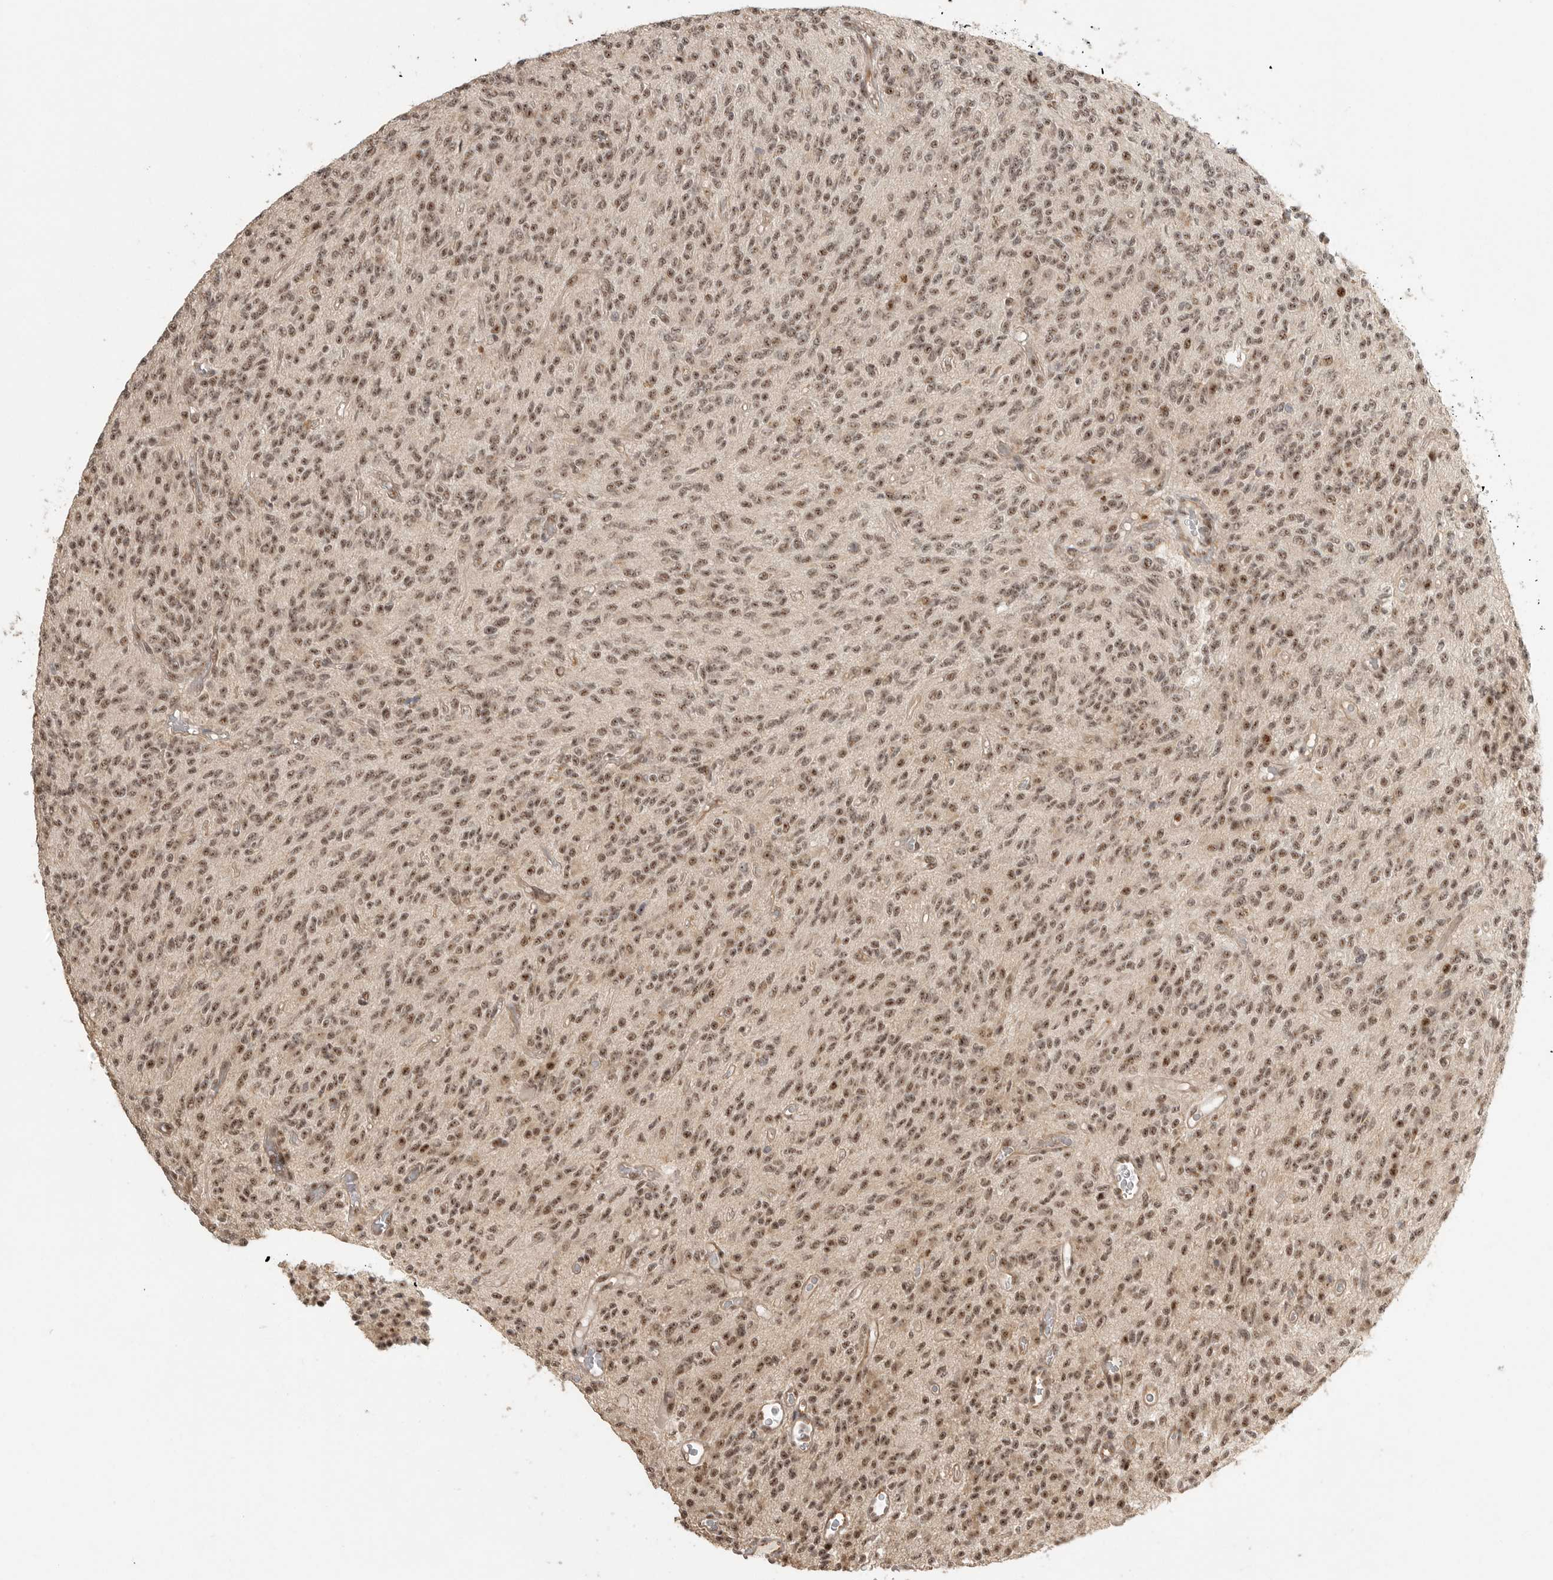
{"staining": {"intensity": "moderate", "quantity": ">75%", "location": "nuclear"}, "tissue": "glioma", "cell_type": "Tumor cells", "image_type": "cancer", "snomed": [{"axis": "morphology", "description": "Glioma, malignant, High grade"}, {"axis": "topography", "description": "Brain"}], "caption": "The micrograph displays immunohistochemical staining of malignant high-grade glioma. There is moderate nuclear positivity is appreciated in about >75% of tumor cells.", "gene": "POMP", "patient": {"sex": "male", "age": 34}}